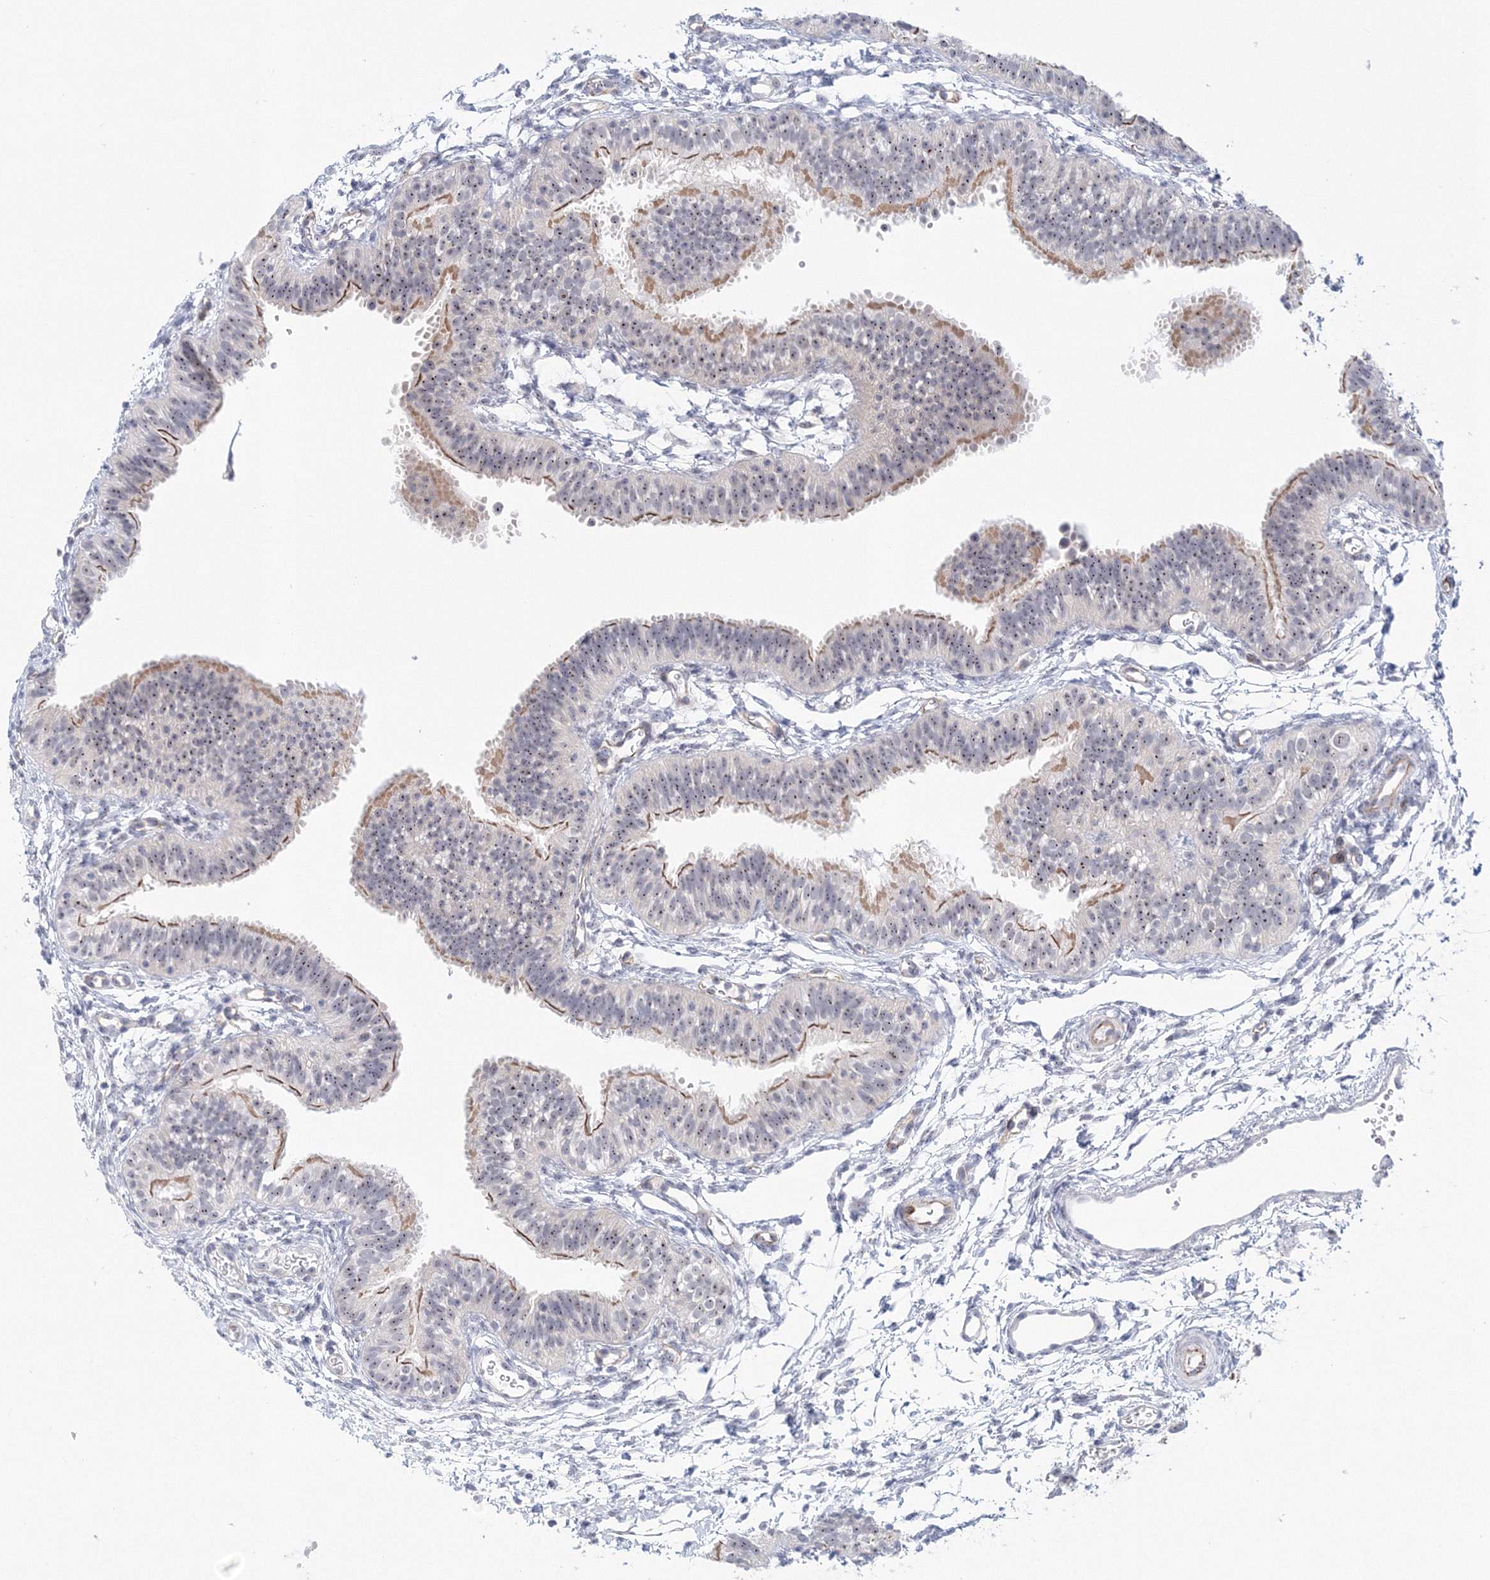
{"staining": {"intensity": "moderate", "quantity": "25%-75%", "location": "cytoplasmic/membranous,nuclear"}, "tissue": "fallopian tube", "cell_type": "Glandular cells", "image_type": "normal", "snomed": [{"axis": "morphology", "description": "Normal tissue, NOS"}, {"axis": "topography", "description": "Fallopian tube"}], "caption": "Immunohistochemical staining of normal human fallopian tube reveals 25%-75% levels of moderate cytoplasmic/membranous,nuclear protein positivity in approximately 25%-75% of glandular cells. The protein of interest is shown in brown color, while the nuclei are stained blue.", "gene": "SIRT7", "patient": {"sex": "female", "age": 35}}